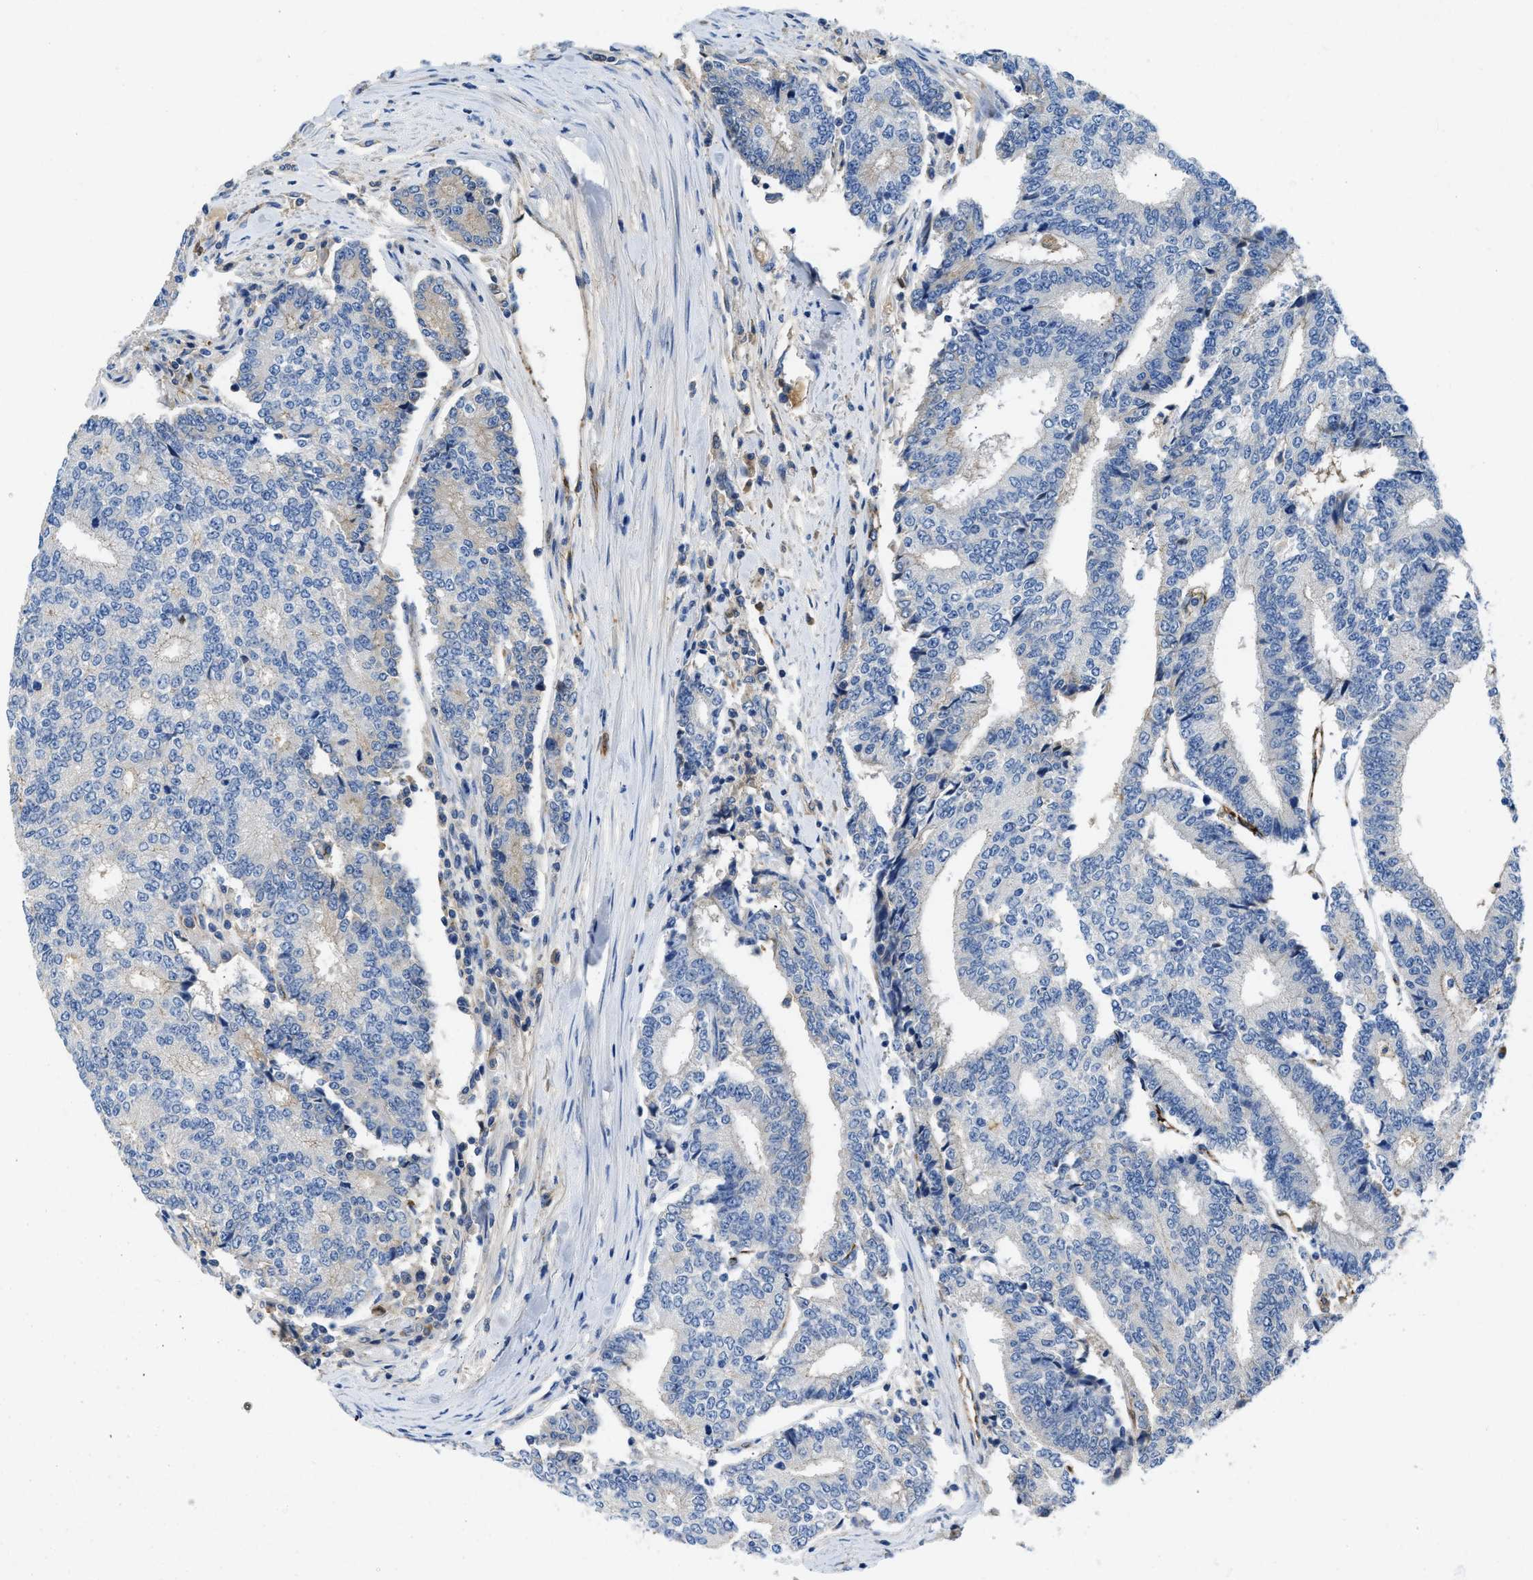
{"staining": {"intensity": "negative", "quantity": "none", "location": "none"}, "tissue": "prostate cancer", "cell_type": "Tumor cells", "image_type": "cancer", "snomed": [{"axis": "morphology", "description": "Normal tissue, NOS"}, {"axis": "morphology", "description": "Adenocarcinoma, High grade"}, {"axis": "topography", "description": "Prostate"}, {"axis": "topography", "description": "Seminal veicle"}], "caption": "There is no significant staining in tumor cells of prostate adenocarcinoma (high-grade).", "gene": "SPEG", "patient": {"sex": "male", "age": 55}}